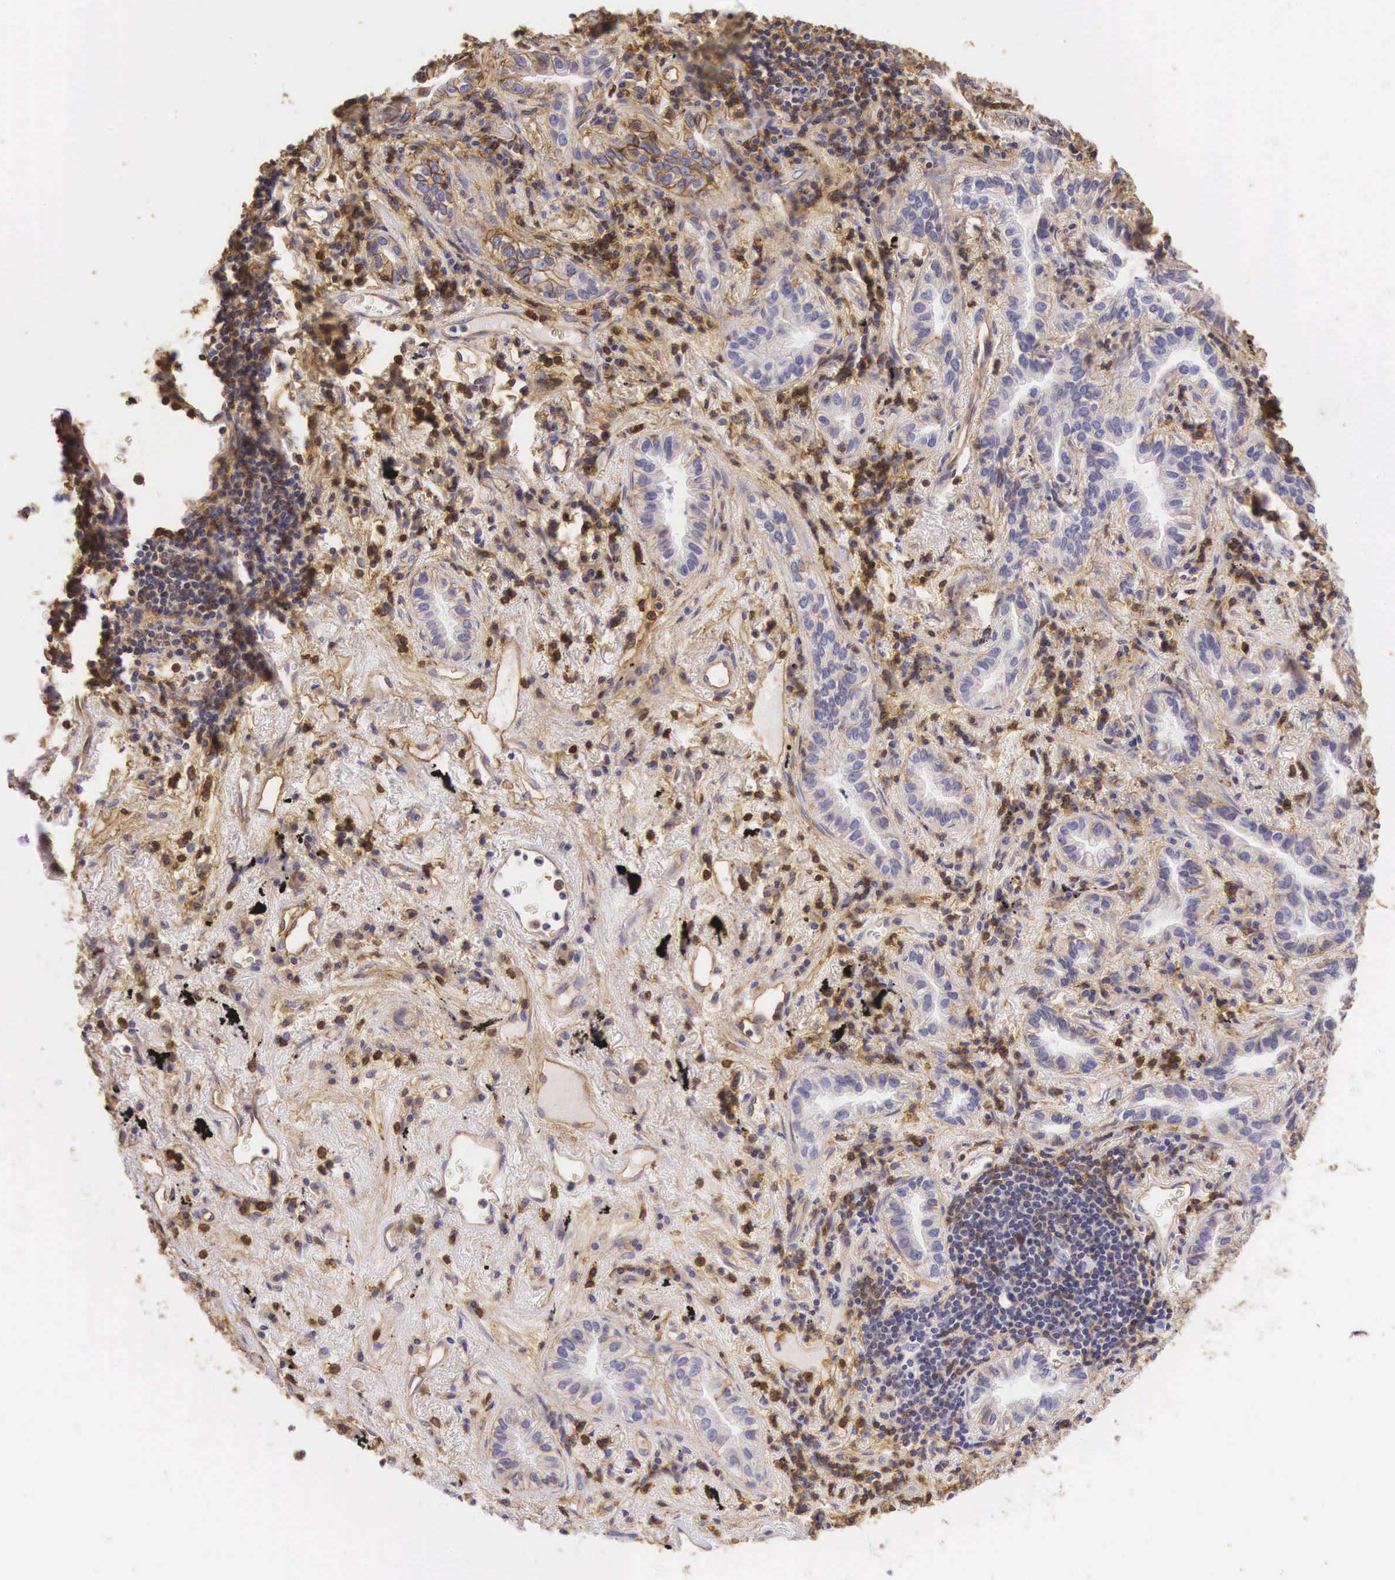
{"staining": {"intensity": "weak", "quantity": "<25%", "location": "cytoplasmic/membranous"}, "tissue": "lung cancer", "cell_type": "Tumor cells", "image_type": "cancer", "snomed": [{"axis": "morphology", "description": "Adenocarcinoma, NOS"}, {"axis": "topography", "description": "Lung"}], "caption": "High magnification brightfield microscopy of lung cancer (adenocarcinoma) stained with DAB (3,3'-diaminobenzidine) (brown) and counterstained with hematoxylin (blue): tumor cells show no significant expression.", "gene": "CD99", "patient": {"sex": "female", "age": 50}}